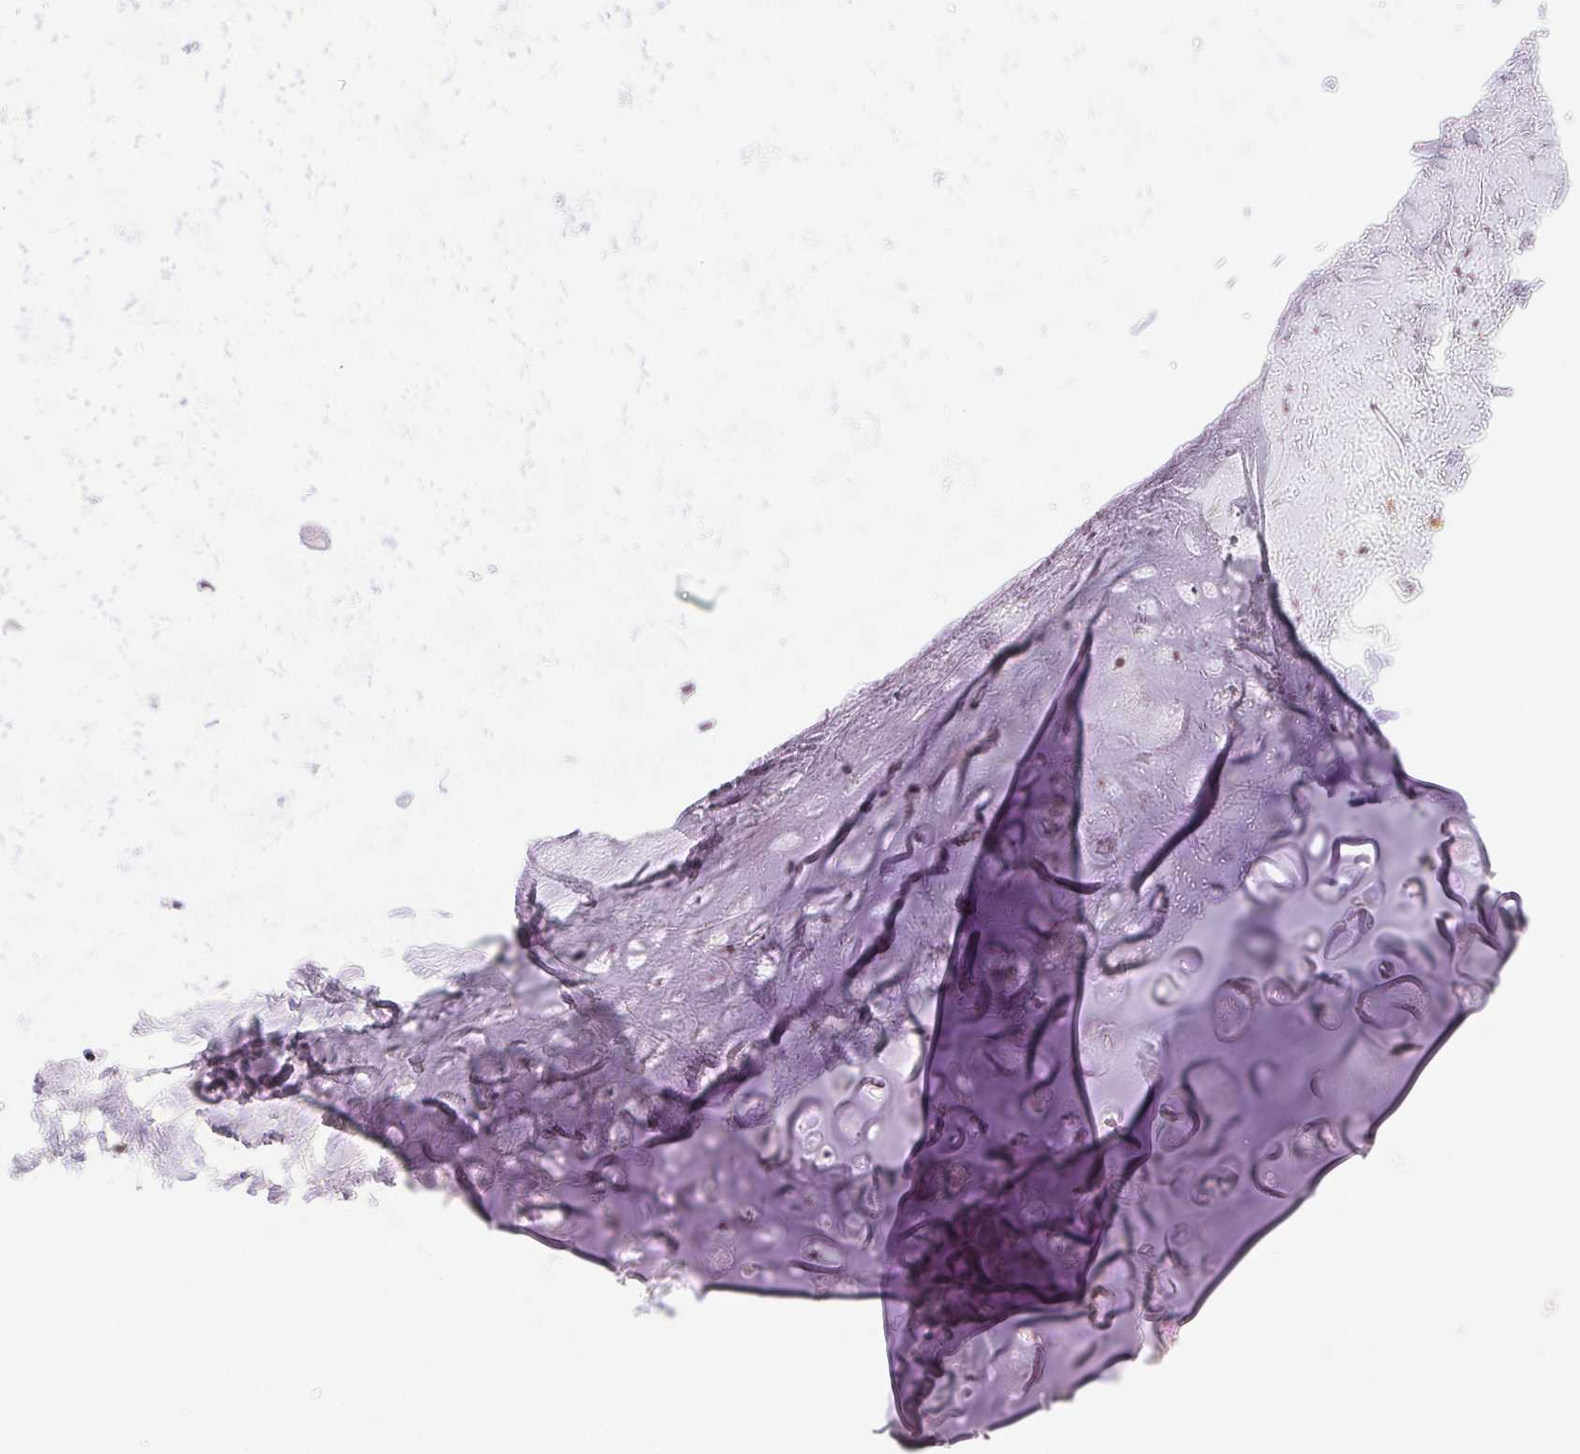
{"staining": {"intensity": "negative", "quantity": "none", "location": "none"}, "tissue": "adipose tissue", "cell_type": "Adipocytes", "image_type": "normal", "snomed": [{"axis": "morphology", "description": "Normal tissue, NOS"}, {"axis": "topography", "description": "Cartilage tissue"}, {"axis": "topography", "description": "Bronchus"}], "caption": "Adipocytes show no significant protein positivity in normal adipose tissue. (DAB immunohistochemistry (IHC) with hematoxylin counter stain).", "gene": "PRPF18", "patient": {"sex": "female", "age": 79}}